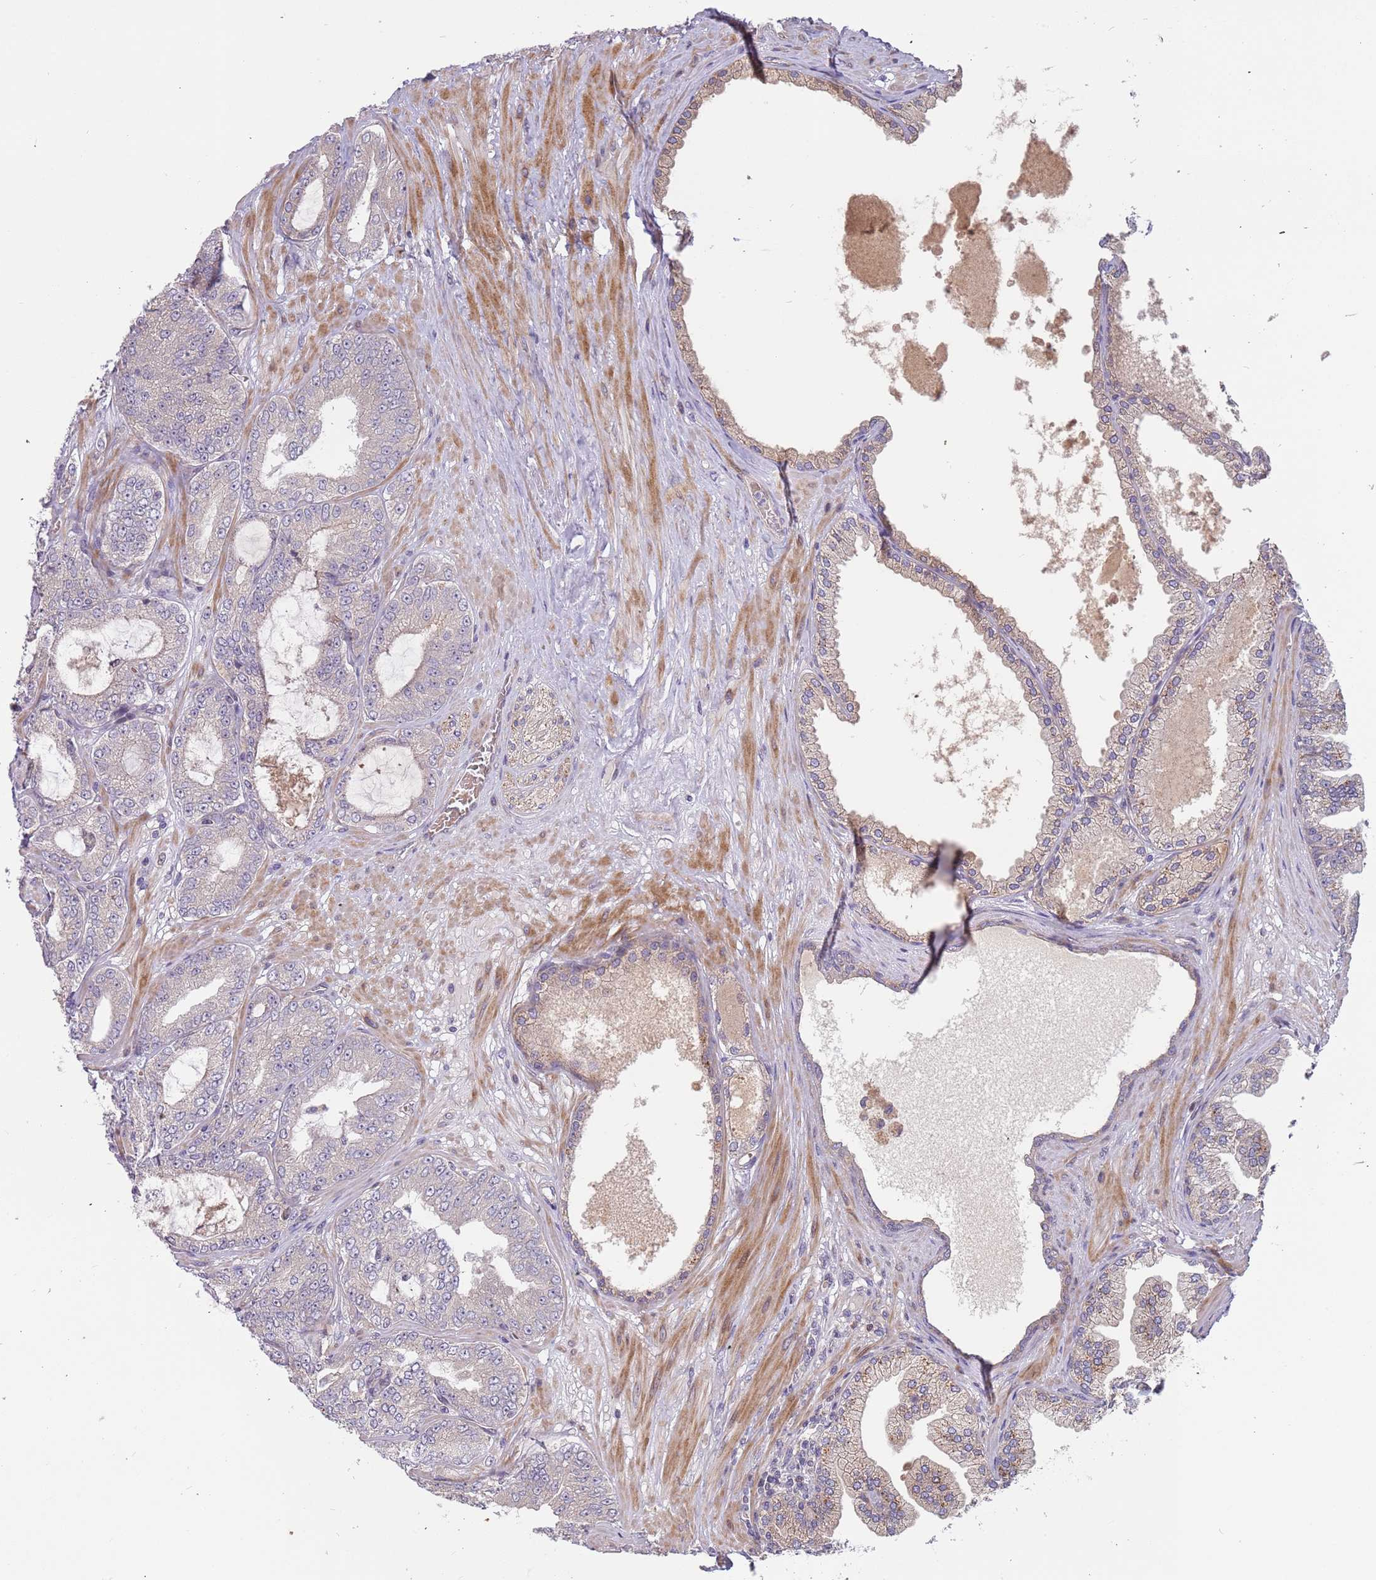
{"staining": {"intensity": "negative", "quantity": "none", "location": "none"}, "tissue": "prostate cancer", "cell_type": "Tumor cells", "image_type": "cancer", "snomed": [{"axis": "morphology", "description": "Adenocarcinoma, Low grade"}, {"axis": "topography", "description": "Prostate"}], "caption": "Histopathology image shows no protein expression in tumor cells of adenocarcinoma (low-grade) (prostate) tissue.", "gene": "TRAPPC6B", "patient": {"sex": "male", "age": 63}}